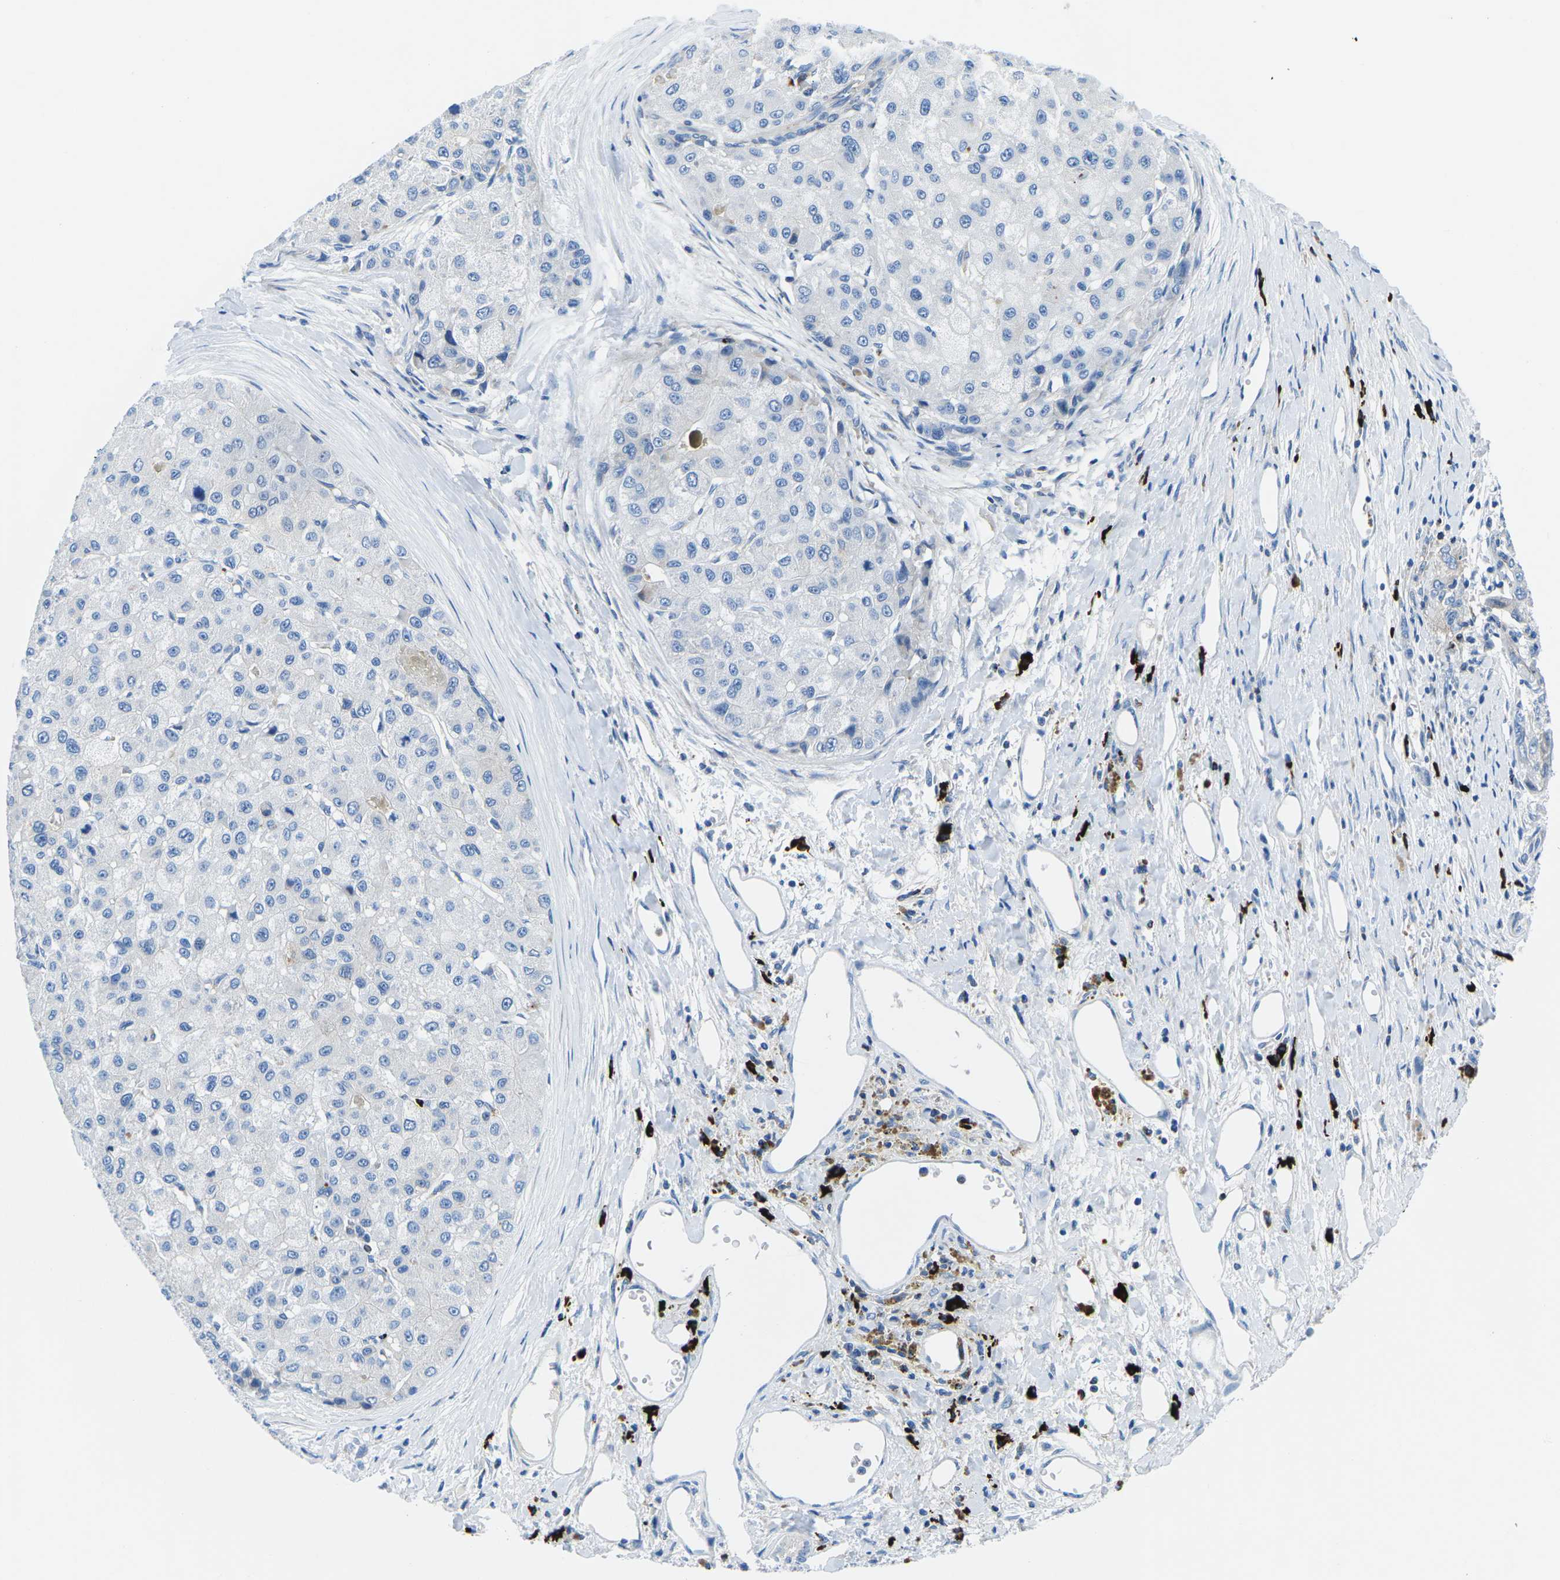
{"staining": {"intensity": "negative", "quantity": "none", "location": "none"}, "tissue": "liver cancer", "cell_type": "Tumor cells", "image_type": "cancer", "snomed": [{"axis": "morphology", "description": "Carcinoma, Hepatocellular, NOS"}, {"axis": "topography", "description": "Liver"}], "caption": "There is no significant staining in tumor cells of liver hepatocellular carcinoma.", "gene": "MC4R", "patient": {"sex": "male", "age": 80}}